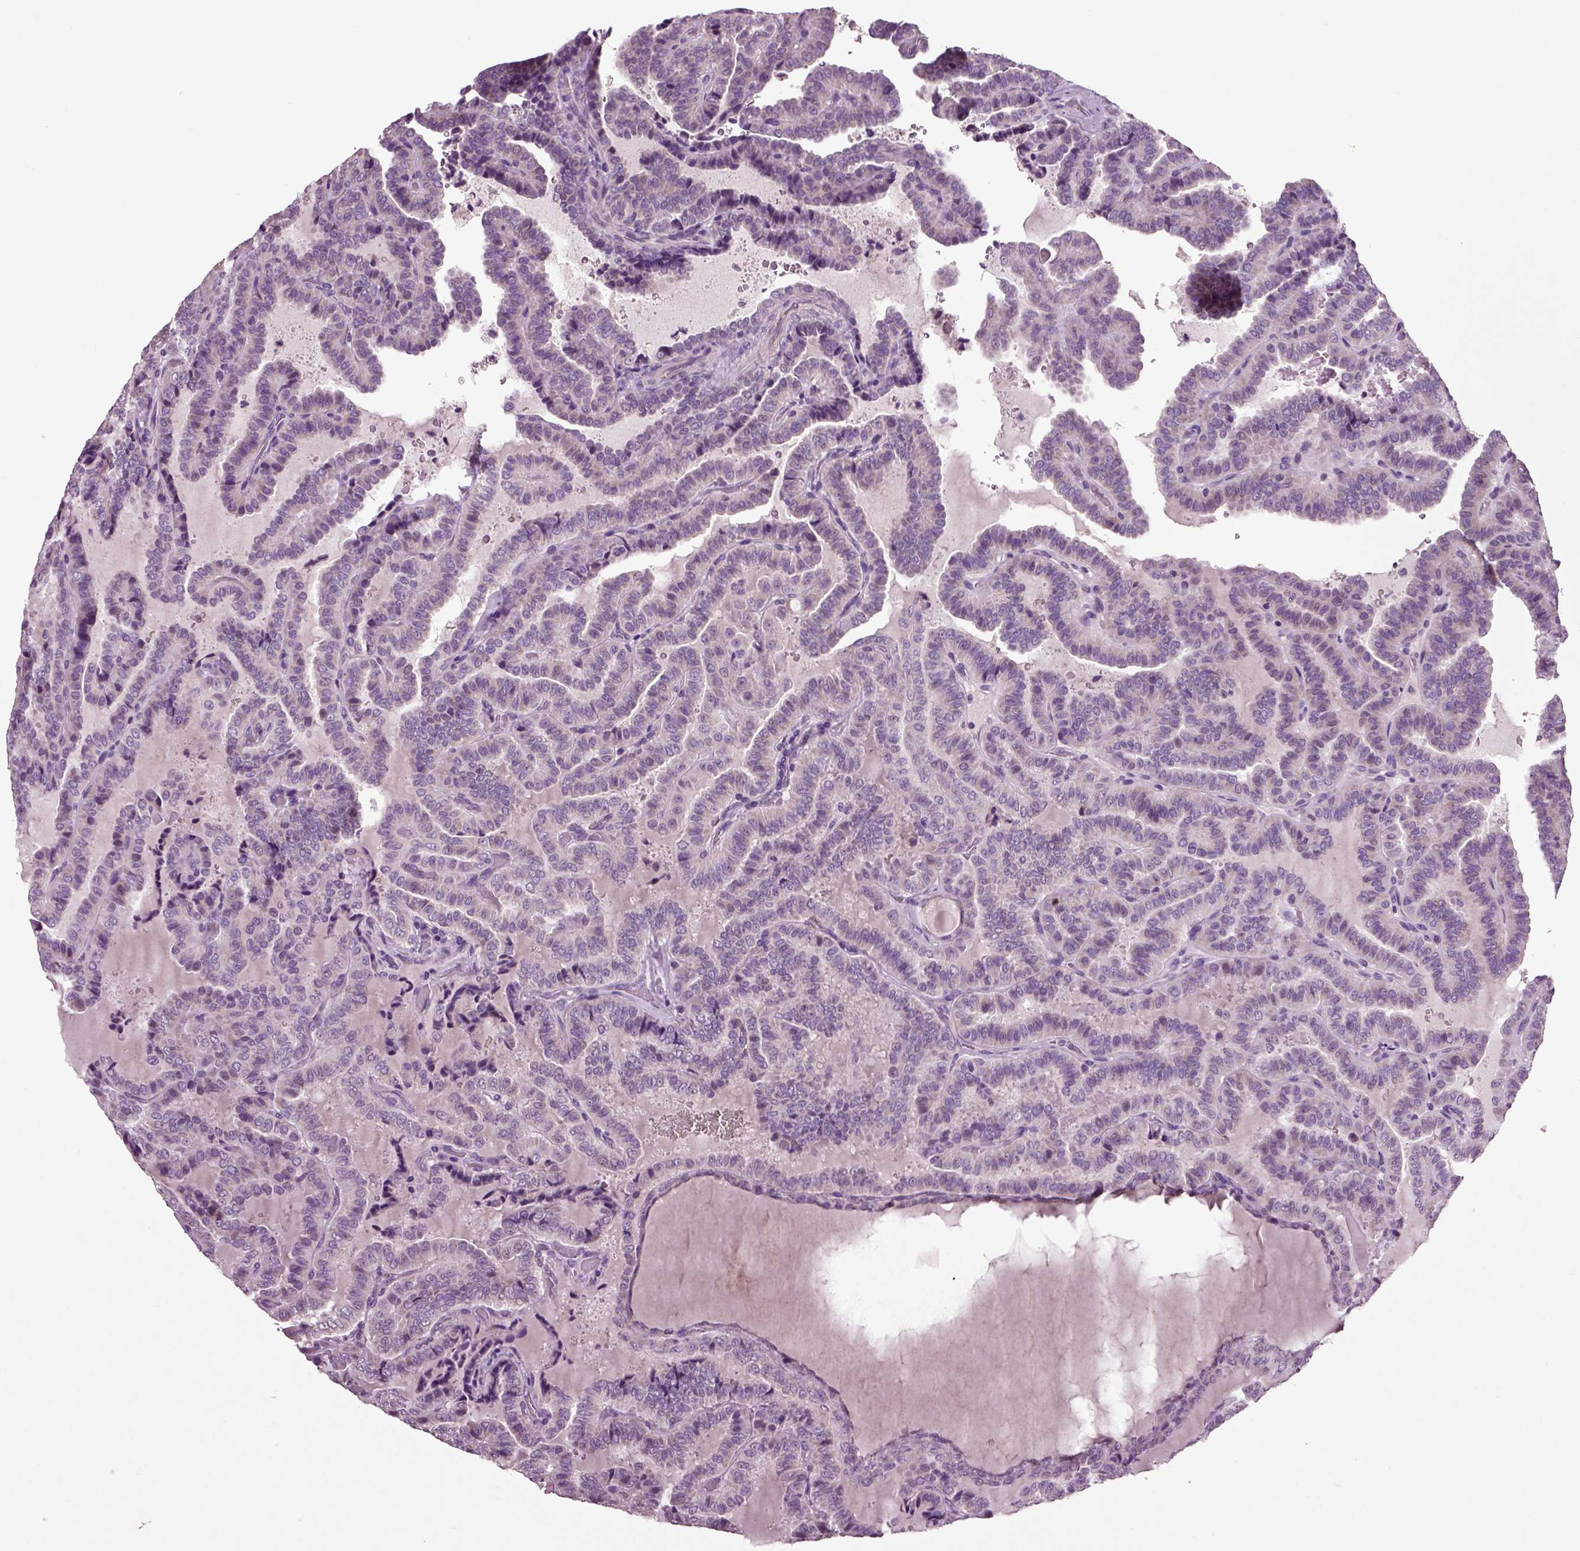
{"staining": {"intensity": "negative", "quantity": "none", "location": "none"}, "tissue": "thyroid cancer", "cell_type": "Tumor cells", "image_type": "cancer", "snomed": [{"axis": "morphology", "description": "Papillary adenocarcinoma, NOS"}, {"axis": "topography", "description": "Thyroid gland"}], "caption": "IHC image of neoplastic tissue: thyroid cancer stained with DAB (3,3'-diaminobenzidine) displays no significant protein expression in tumor cells.", "gene": "CRHR1", "patient": {"sex": "female", "age": 39}}